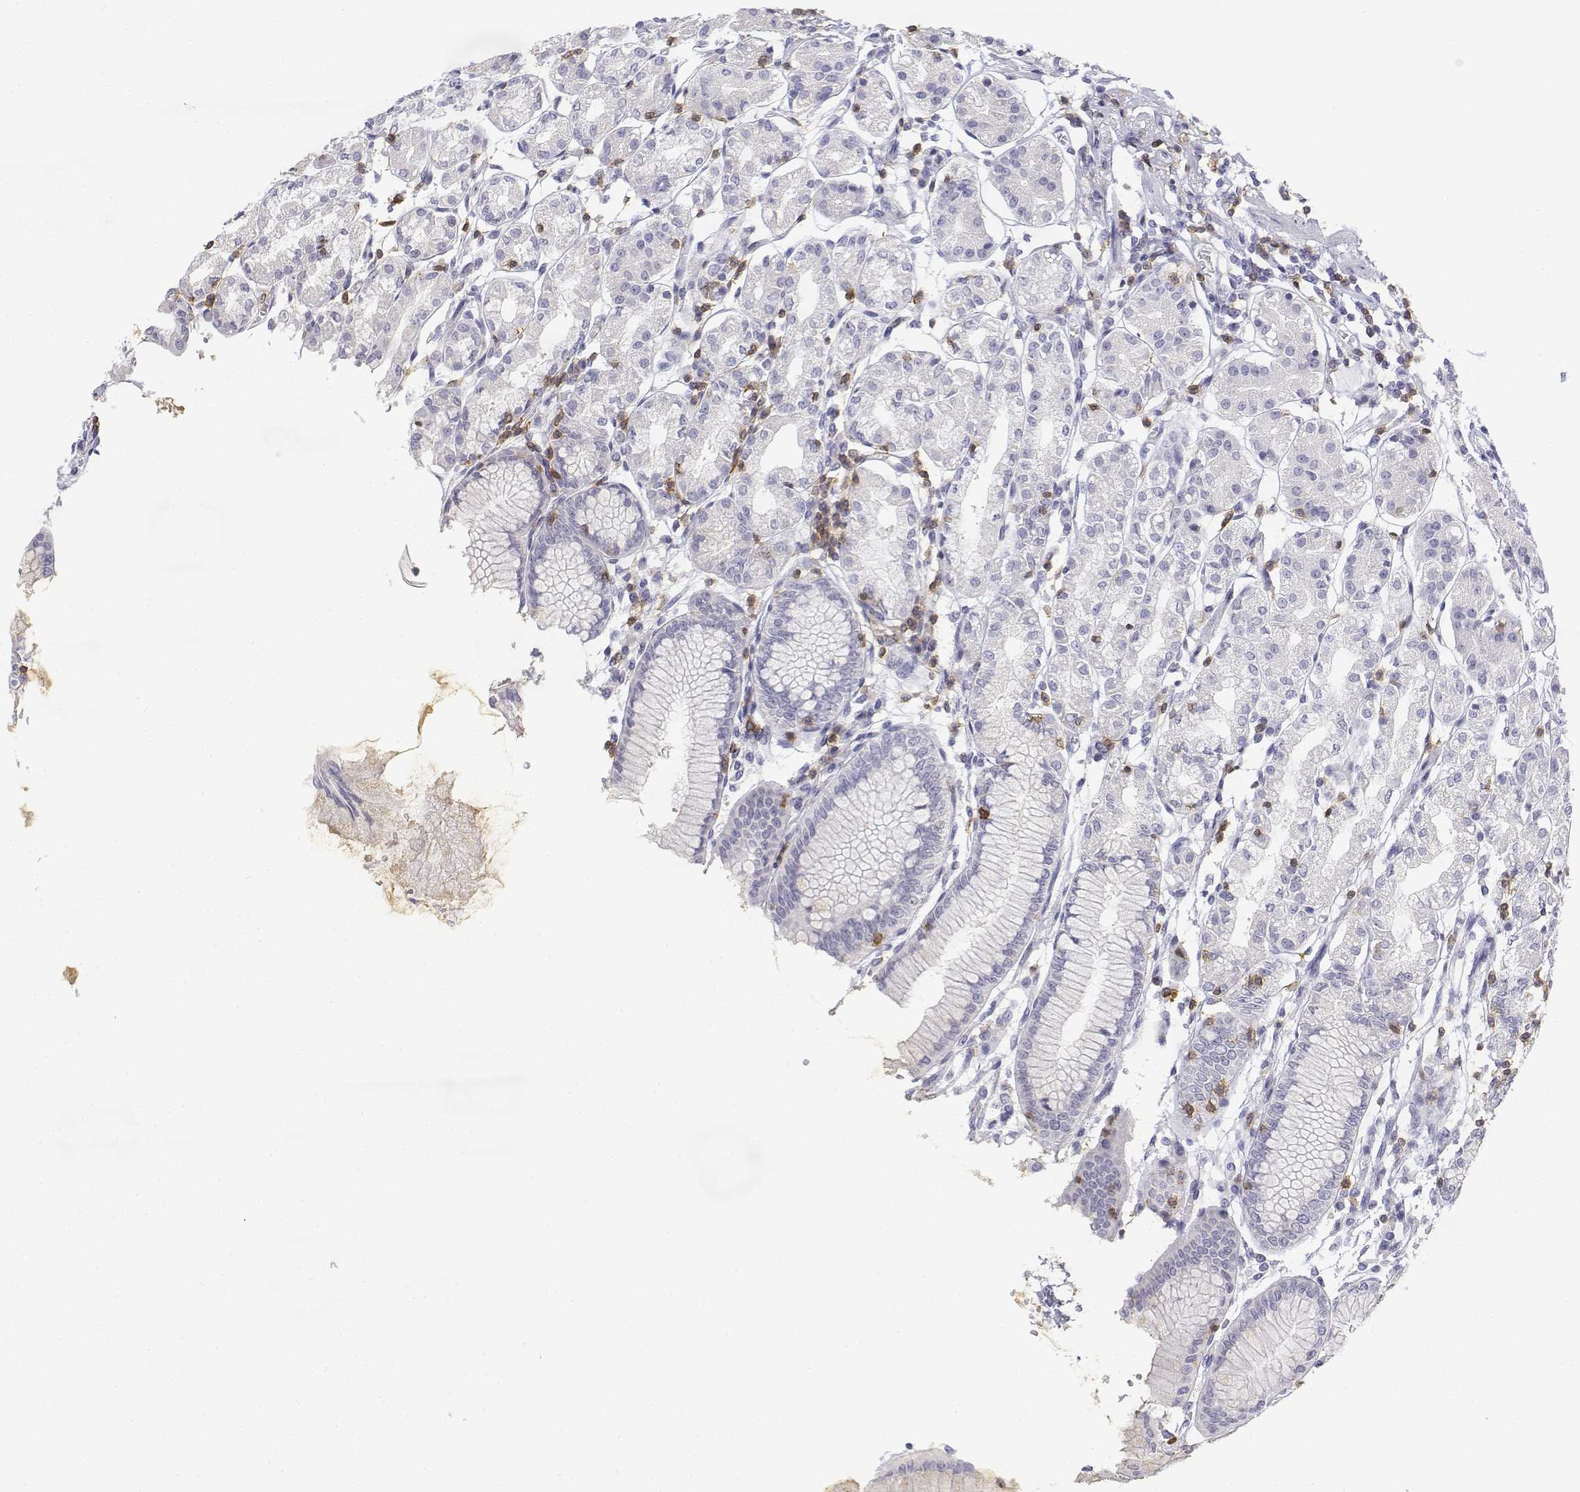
{"staining": {"intensity": "negative", "quantity": "none", "location": "none"}, "tissue": "stomach", "cell_type": "Glandular cells", "image_type": "normal", "snomed": [{"axis": "morphology", "description": "Normal tissue, NOS"}, {"axis": "topography", "description": "Skeletal muscle"}, {"axis": "topography", "description": "Stomach"}], "caption": "Histopathology image shows no significant protein positivity in glandular cells of normal stomach. The staining was performed using DAB to visualize the protein expression in brown, while the nuclei were stained in blue with hematoxylin (Magnification: 20x).", "gene": "CD3E", "patient": {"sex": "female", "age": 57}}